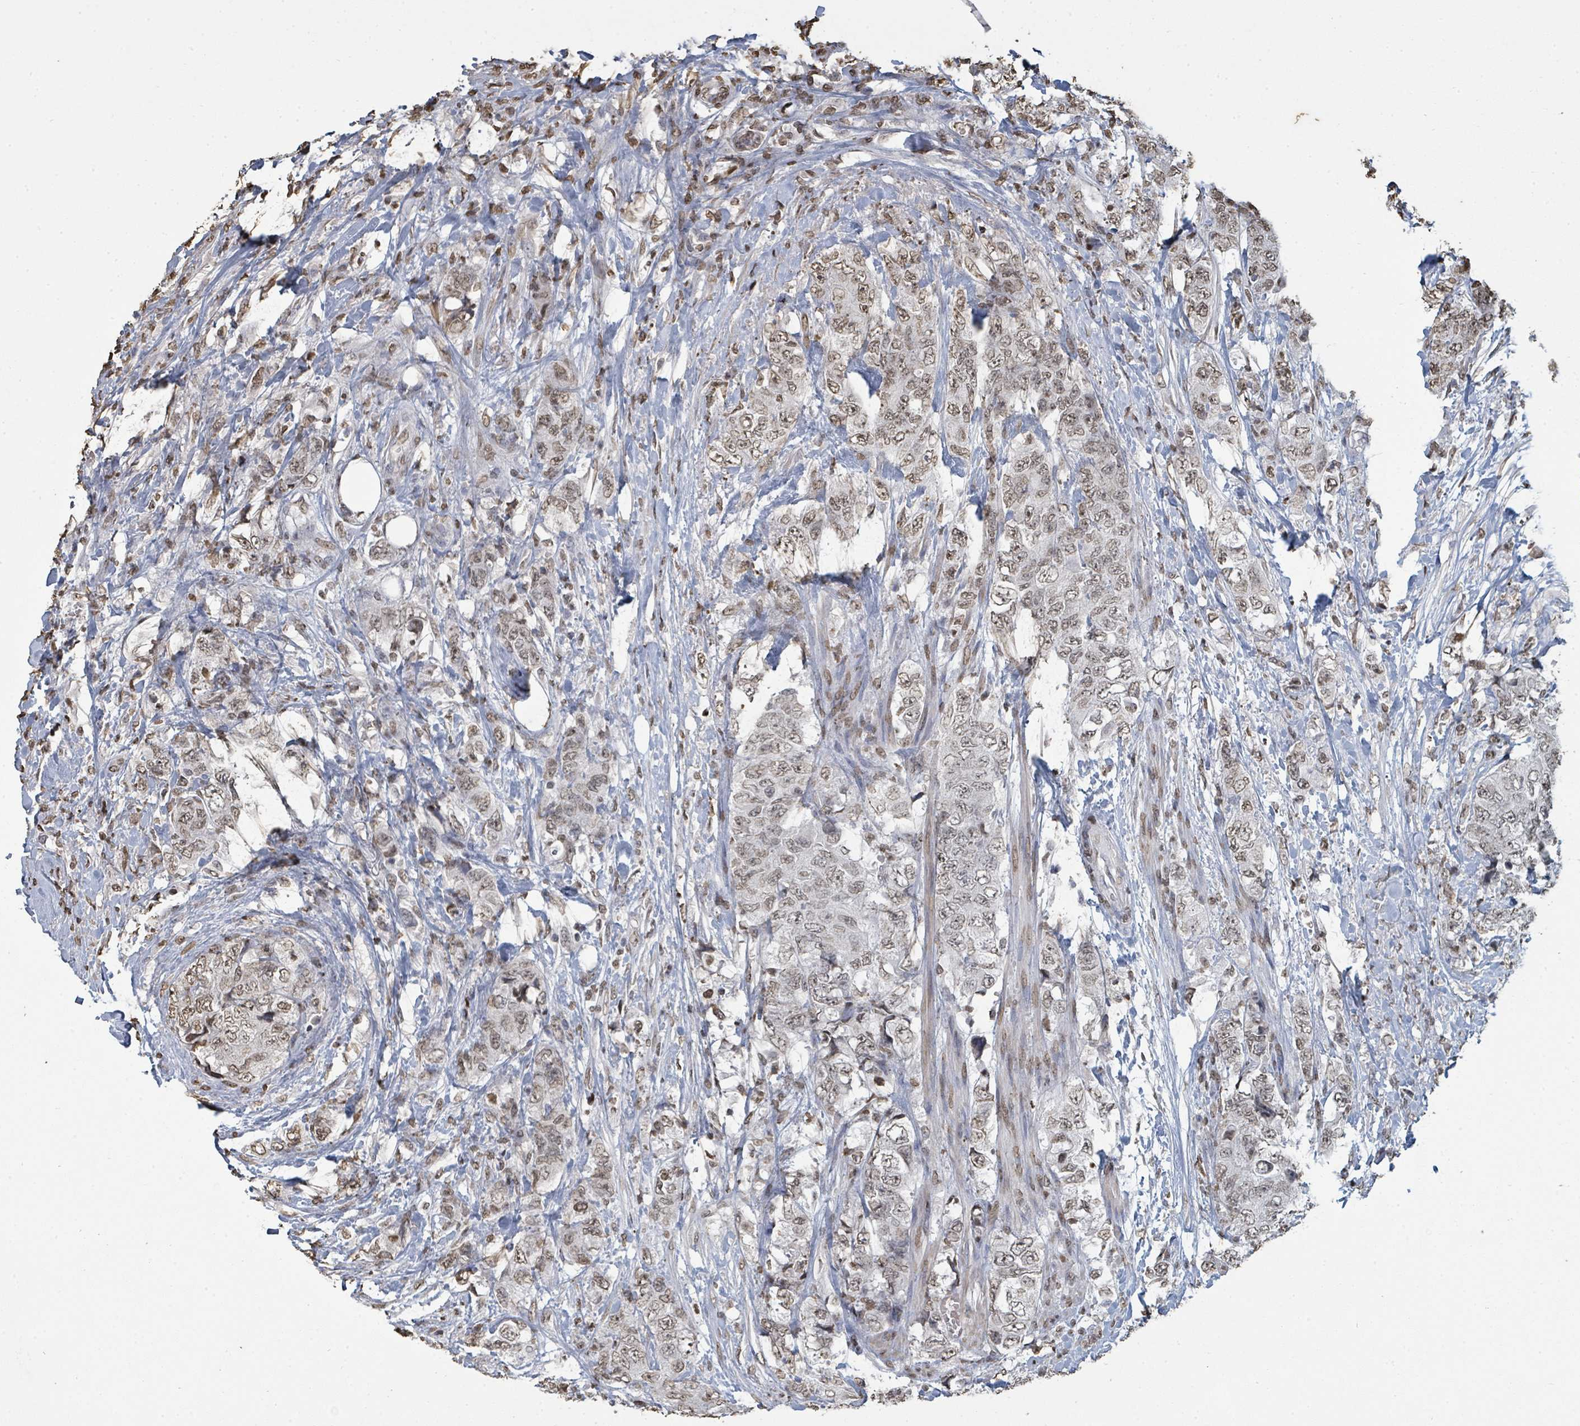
{"staining": {"intensity": "weak", "quantity": ">75%", "location": "nuclear"}, "tissue": "urothelial cancer", "cell_type": "Tumor cells", "image_type": "cancer", "snomed": [{"axis": "morphology", "description": "Urothelial carcinoma, High grade"}, {"axis": "topography", "description": "Urinary bladder"}], "caption": "Immunohistochemical staining of urothelial carcinoma (high-grade) displays low levels of weak nuclear positivity in approximately >75% of tumor cells.", "gene": "MRPS12", "patient": {"sex": "female", "age": 78}}